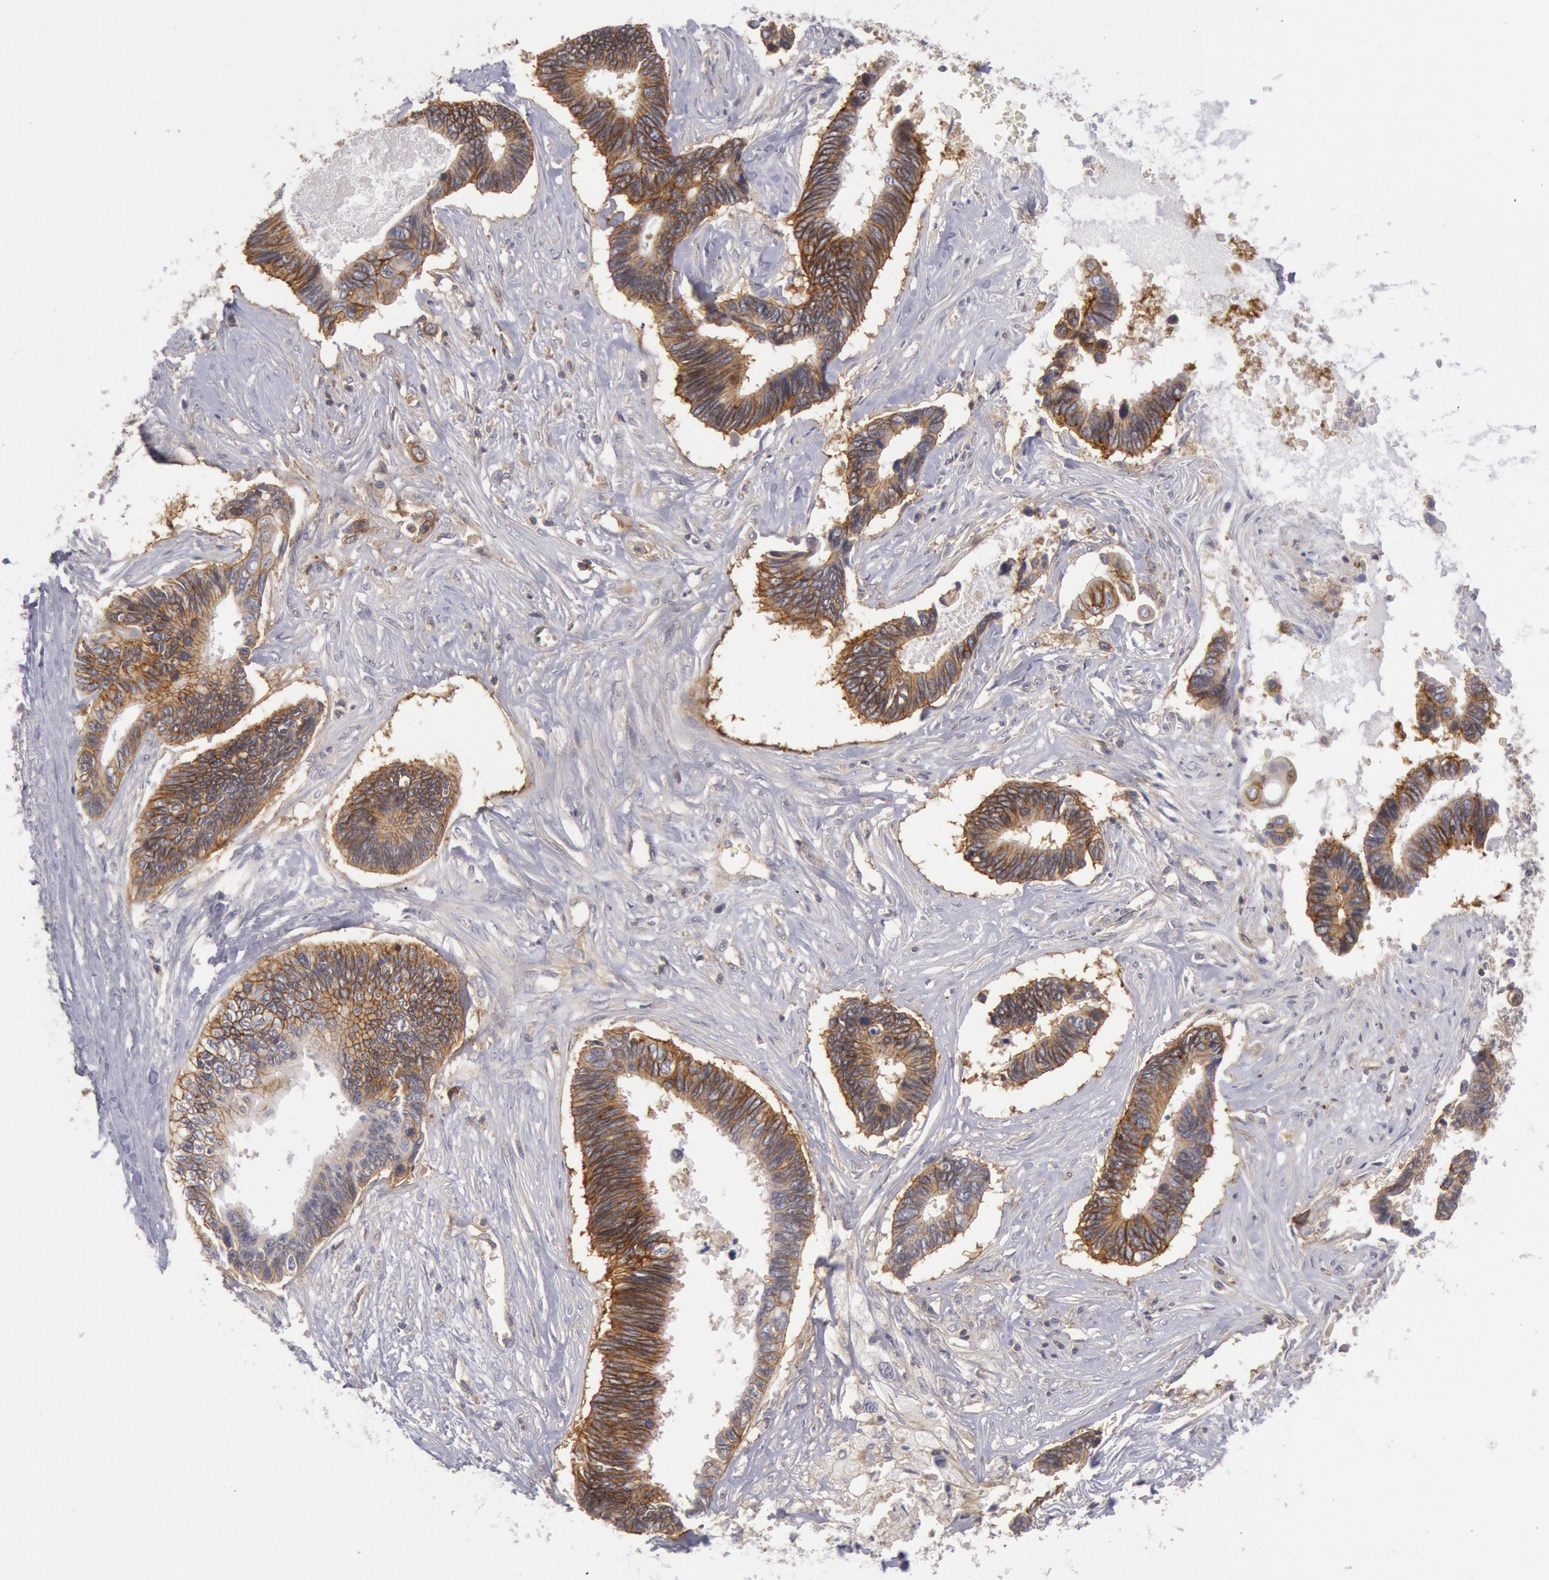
{"staining": {"intensity": "moderate", "quantity": "25%-75%", "location": "cytoplasmic/membranous"}, "tissue": "pancreatic cancer", "cell_type": "Tumor cells", "image_type": "cancer", "snomed": [{"axis": "morphology", "description": "Adenocarcinoma, NOS"}, {"axis": "topography", "description": "Pancreas"}], "caption": "Protein positivity by IHC shows moderate cytoplasmic/membranous staining in approximately 25%-75% of tumor cells in adenocarcinoma (pancreatic).", "gene": "STX4", "patient": {"sex": "female", "age": 70}}